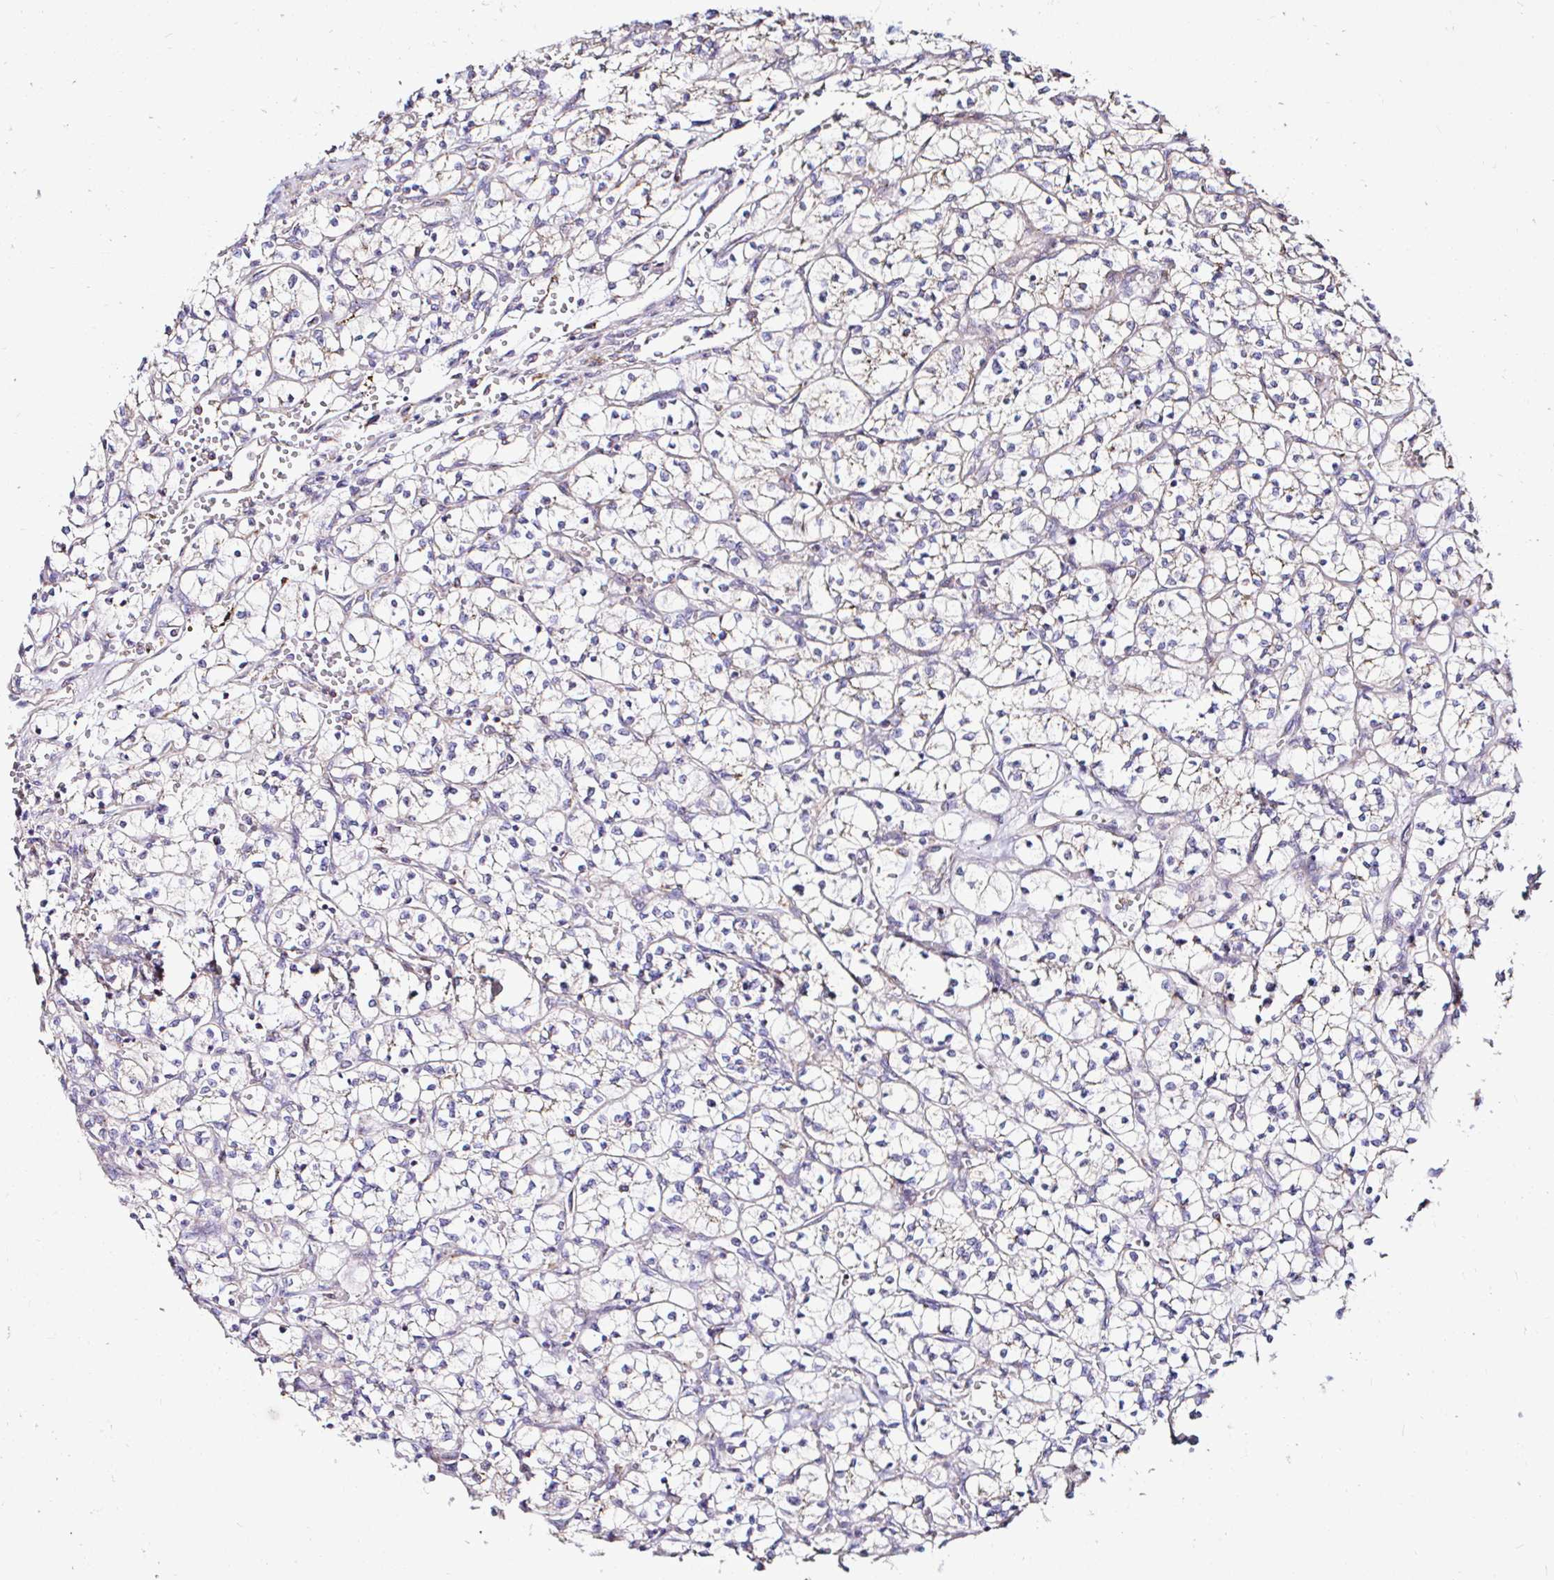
{"staining": {"intensity": "negative", "quantity": "none", "location": "none"}, "tissue": "renal cancer", "cell_type": "Tumor cells", "image_type": "cancer", "snomed": [{"axis": "morphology", "description": "Adenocarcinoma, NOS"}, {"axis": "topography", "description": "Kidney"}], "caption": "A histopathology image of human renal cancer is negative for staining in tumor cells.", "gene": "GALNS", "patient": {"sex": "female", "age": 64}}